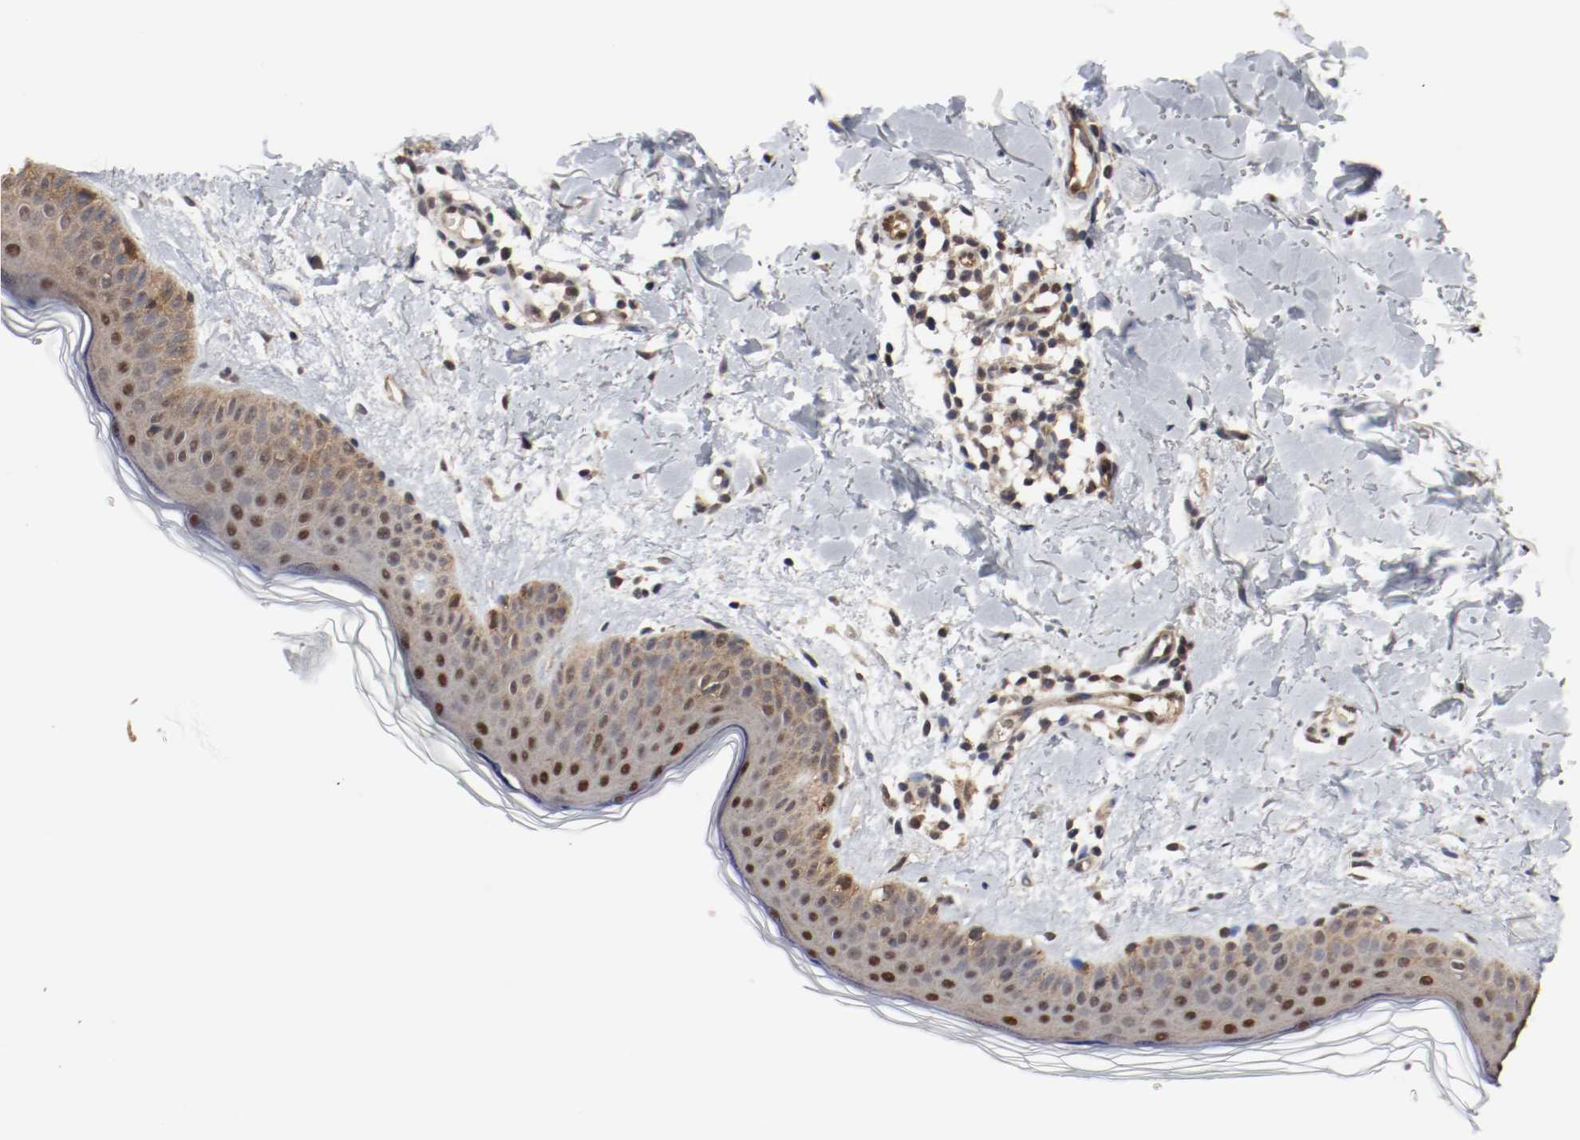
{"staining": {"intensity": "weak", "quantity": ">75%", "location": "cytoplasmic/membranous"}, "tissue": "skin", "cell_type": "Fibroblasts", "image_type": "normal", "snomed": [{"axis": "morphology", "description": "Normal tissue, NOS"}, {"axis": "topography", "description": "Skin"}], "caption": "Weak cytoplasmic/membranous protein positivity is present in about >75% of fibroblasts in skin.", "gene": "AFG3L2", "patient": {"sex": "female", "age": 56}}